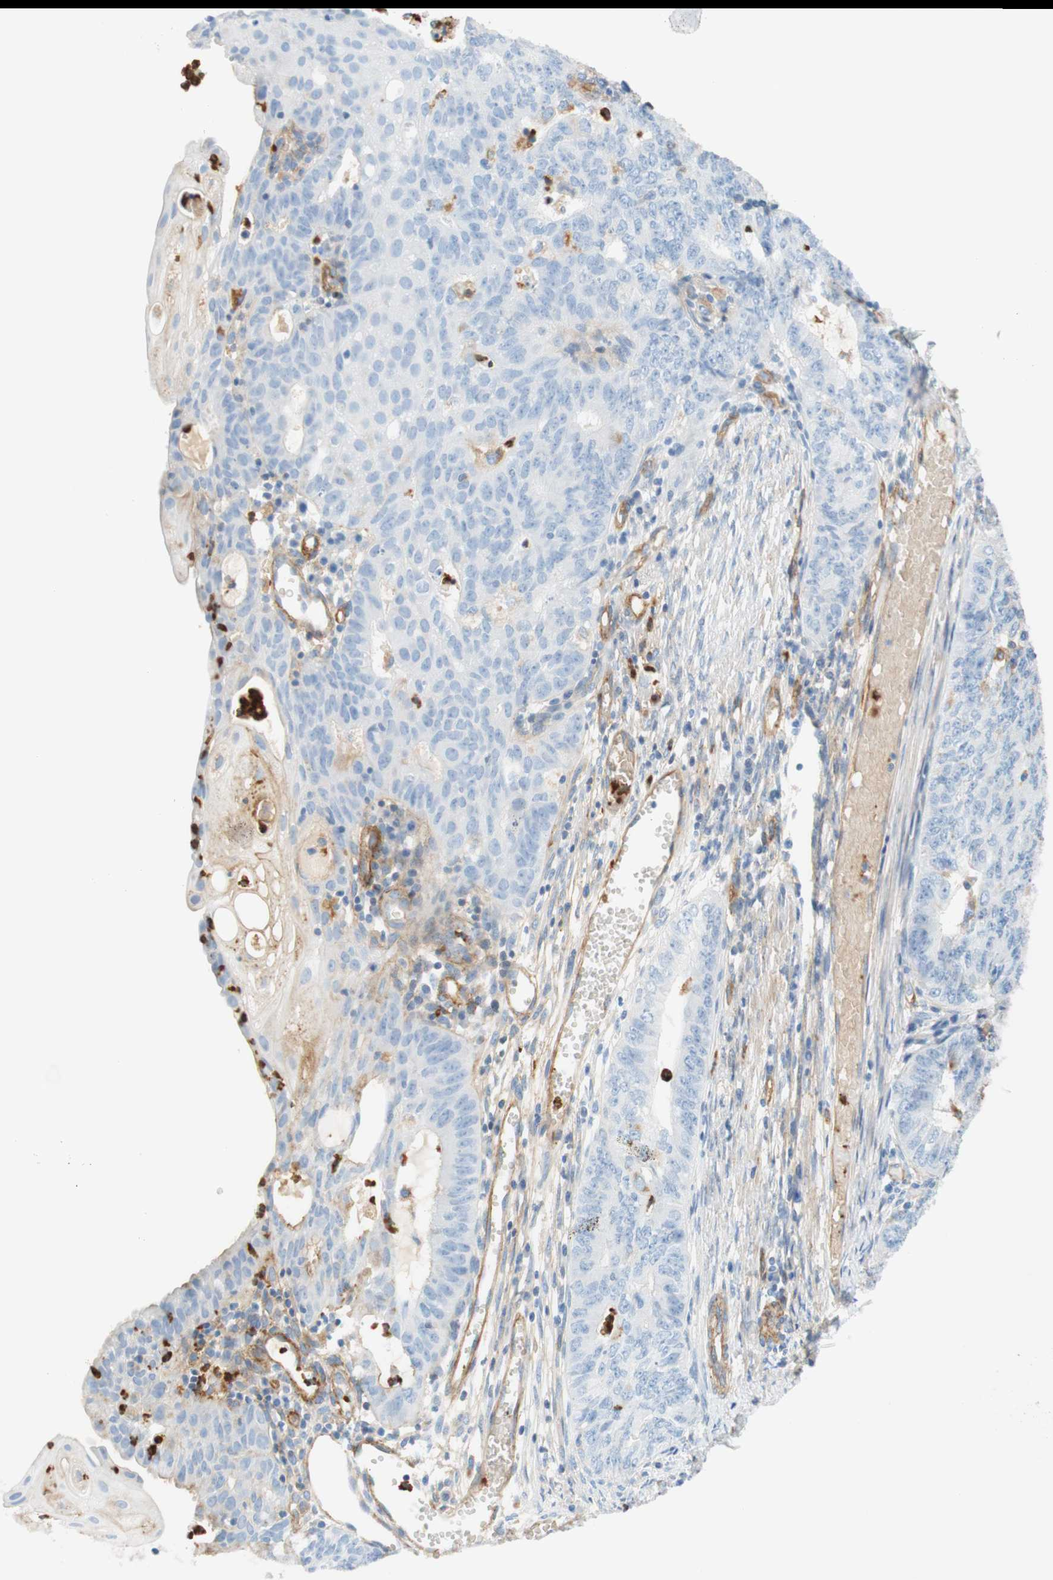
{"staining": {"intensity": "negative", "quantity": "none", "location": "none"}, "tissue": "endometrial cancer", "cell_type": "Tumor cells", "image_type": "cancer", "snomed": [{"axis": "morphology", "description": "Adenocarcinoma, NOS"}, {"axis": "topography", "description": "Endometrium"}], "caption": "An immunohistochemistry image of endometrial adenocarcinoma is shown. There is no staining in tumor cells of endometrial adenocarcinoma.", "gene": "STOM", "patient": {"sex": "female", "age": 32}}